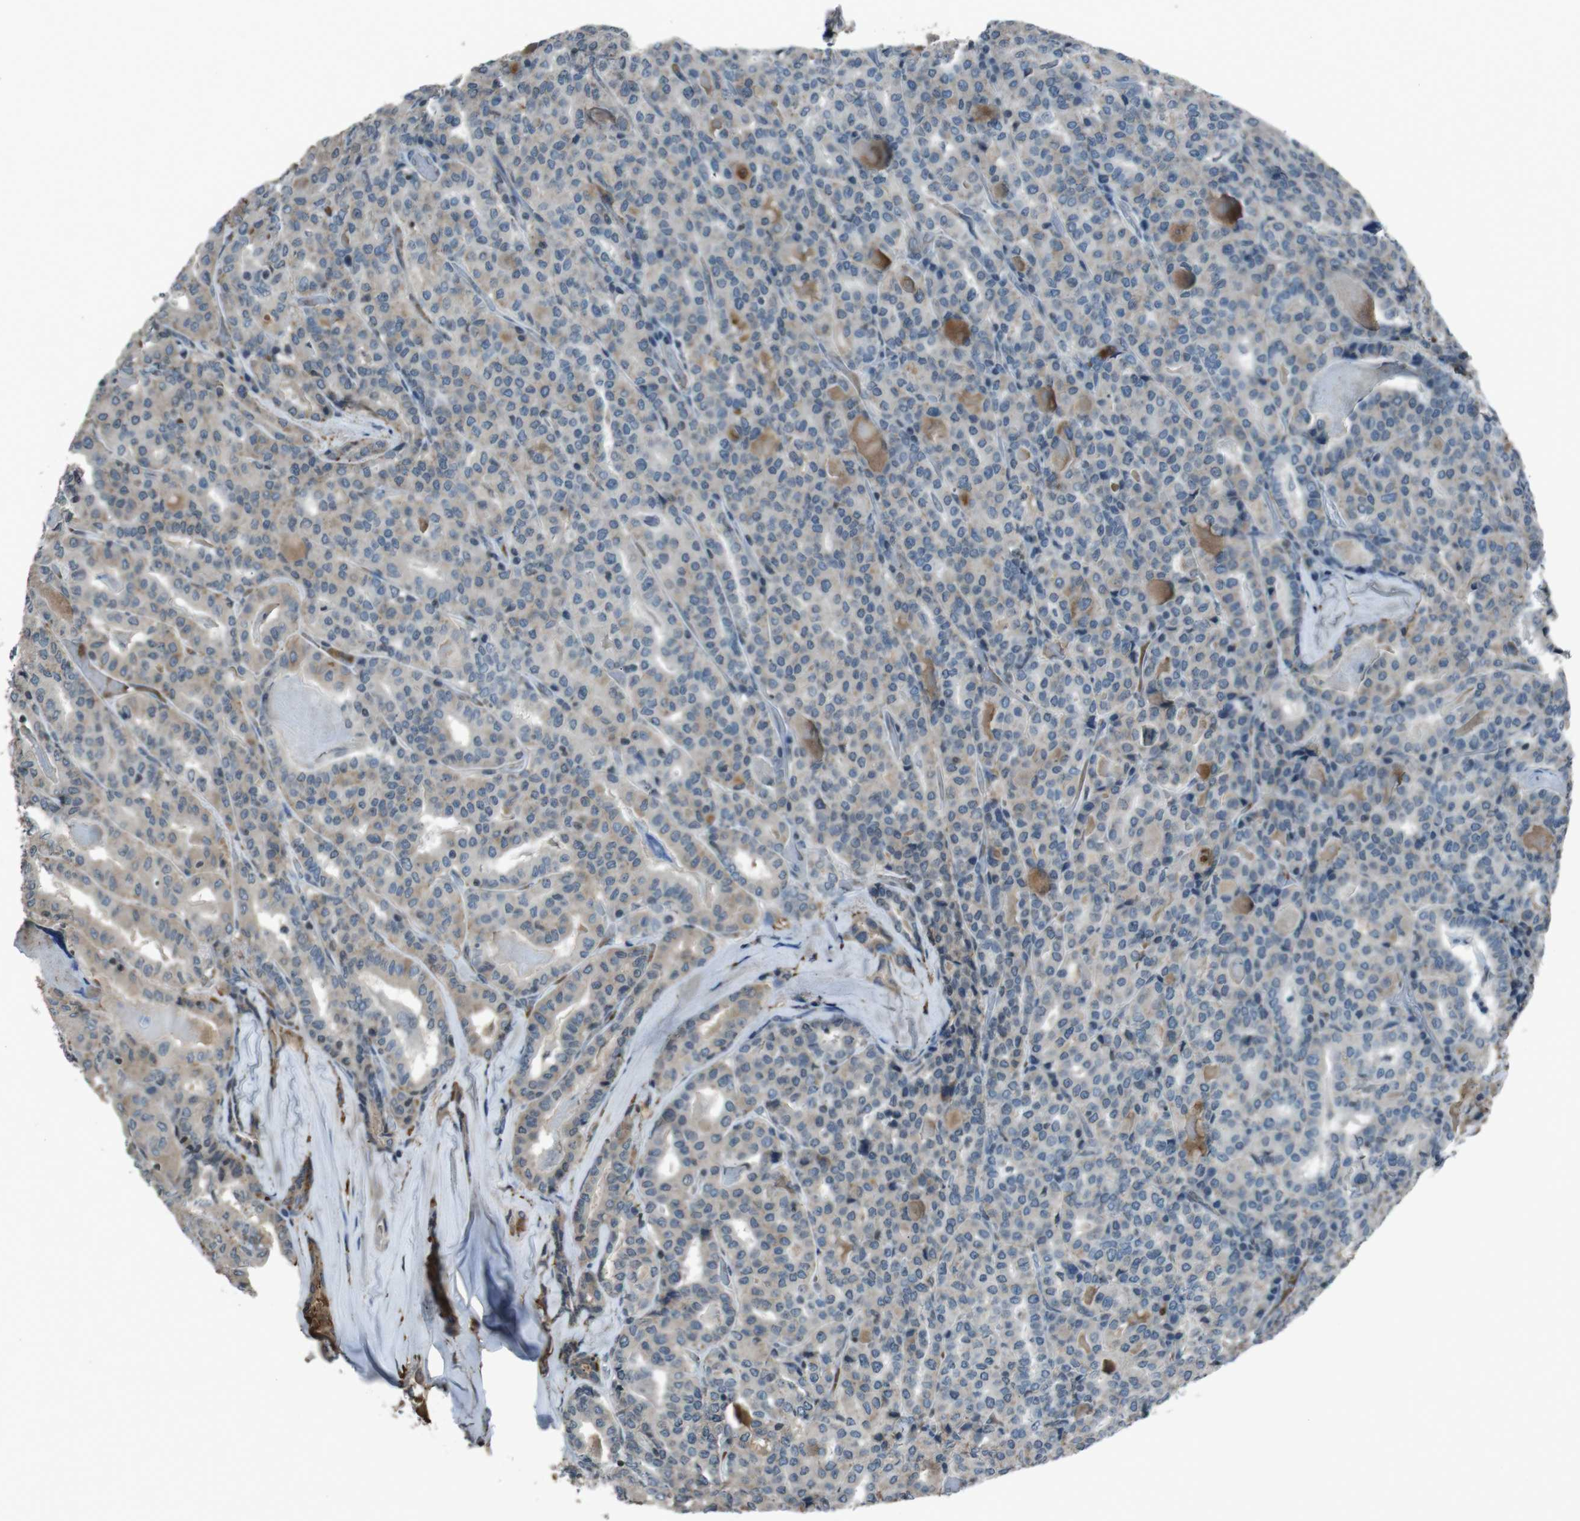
{"staining": {"intensity": "weak", "quantity": "25%-75%", "location": "cytoplasmic/membranous"}, "tissue": "thyroid cancer", "cell_type": "Tumor cells", "image_type": "cancer", "snomed": [{"axis": "morphology", "description": "Papillary adenocarcinoma, NOS"}, {"axis": "topography", "description": "Thyroid gland"}], "caption": "The micrograph reveals a brown stain indicating the presence of a protein in the cytoplasmic/membranous of tumor cells in thyroid cancer (papillary adenocarcinoma). Nuclei are stained in blue.", "gene": "UGT1A6", "patient": {"sex": "female", "age": 42}}